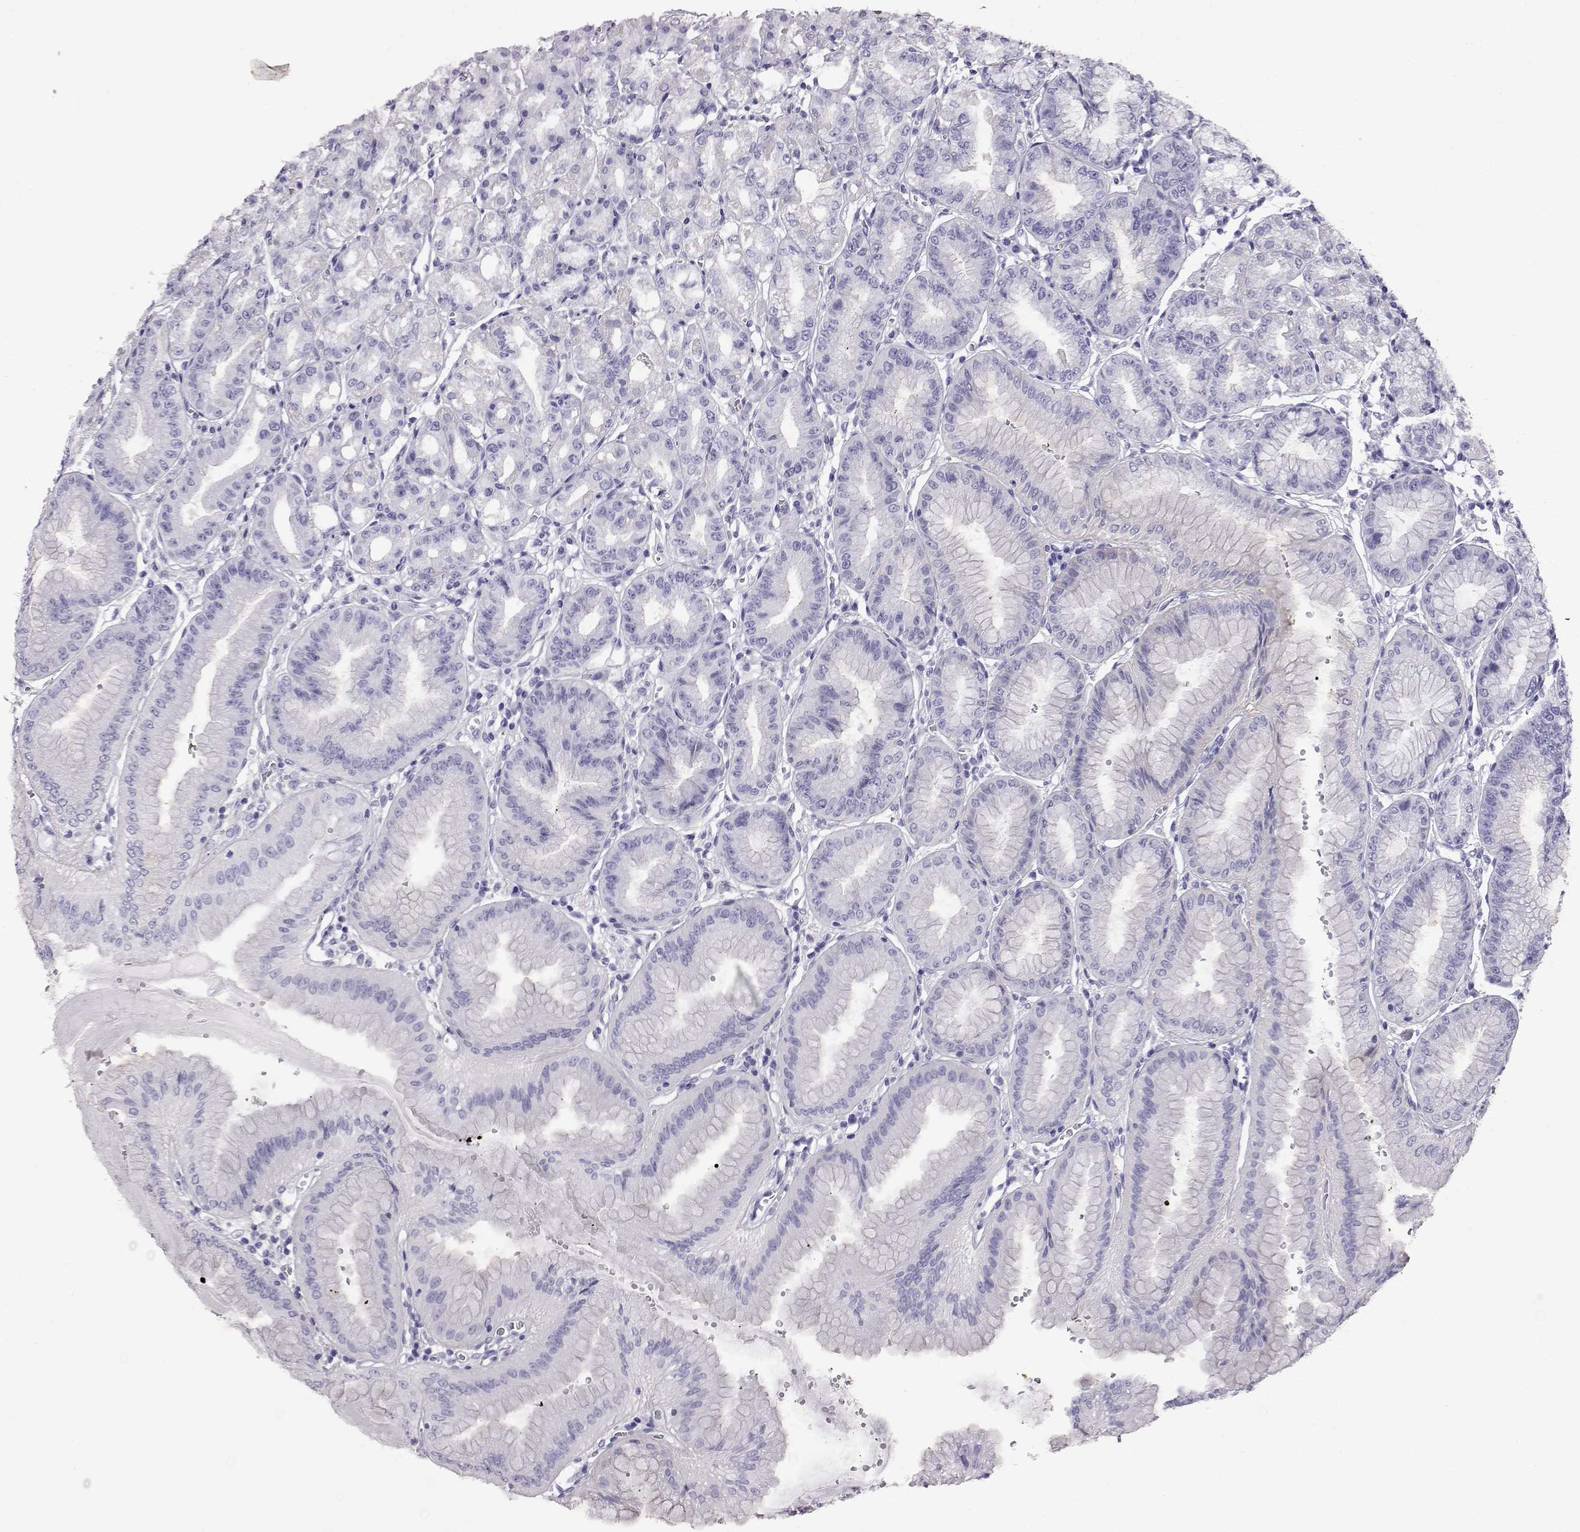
{"staining": {"intensity": "negative", "quantity": "none", "location": "none"}, "tissue": "stomach", "cell_type": "Glandular cells", "image_type": "normal", "snomed": [{"axis": "morphology", "description": "Normal tissue, NOS"}, {"axis": "topography", "description": "Stomach, lower"}], "caption": "Image shows no significant protein positivity in glandular cells of unremarkable stomach. (DAB IHC visualized using brightfield microscopy, high magnification).", "gene": "AKR1B1", "patient": {"sex": "male", "age": 71}}